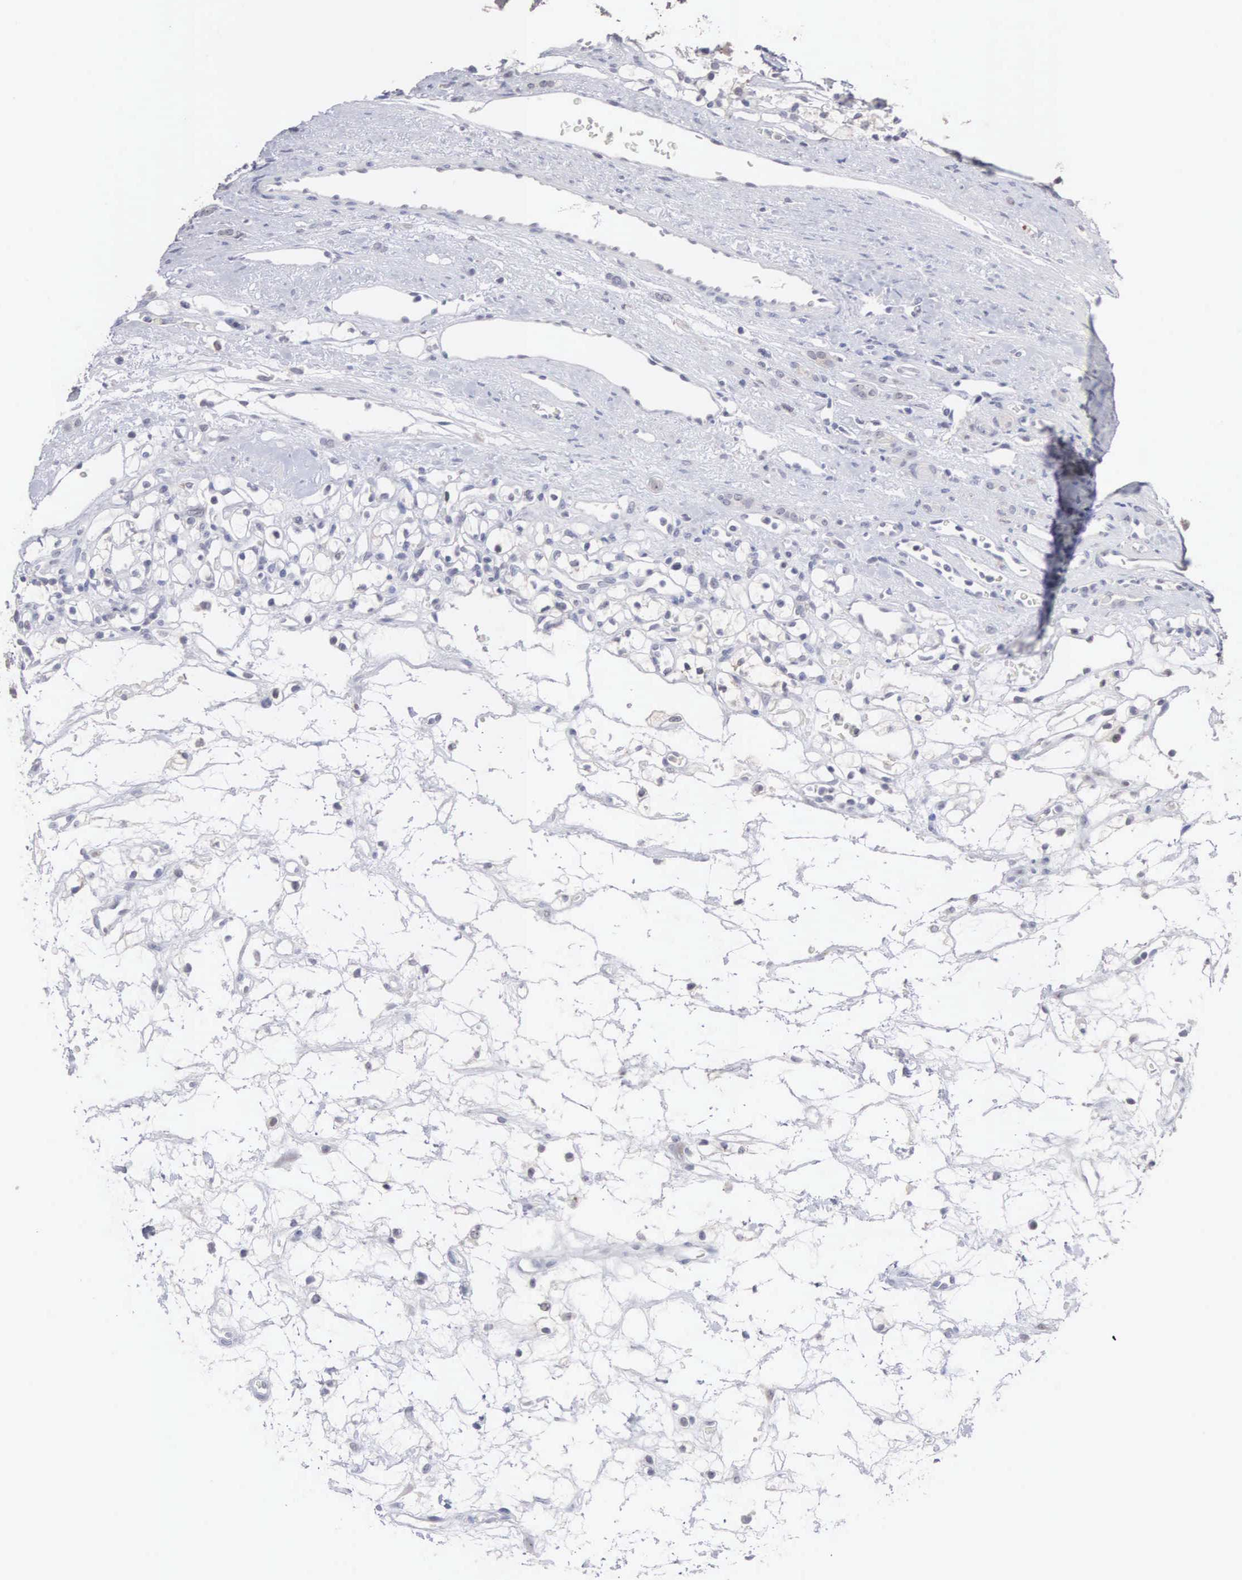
{"staining": {"intensity": "negative", "quantity": "none", "location": "none"}, "tissue": "renal cancer", "cell_type": "Tumor cells", "image_type": "cancer", "snomed": [{"axis": "morphology", "description": "Adenocarcinoma, NOS"}, {"axis": "topography", "description": "Kidney"}], "caption": "IHC of renal cancer (adenocarcinoma) reveals no expression in tumor cells. The staining was performed using DAB to visualize the protein expression in brown, while the nuclei were stained in blue with hematoxylin (Magnification: 20x).", "gene": "ACOT4", "patient": {"sex": "female", "age": 60}}